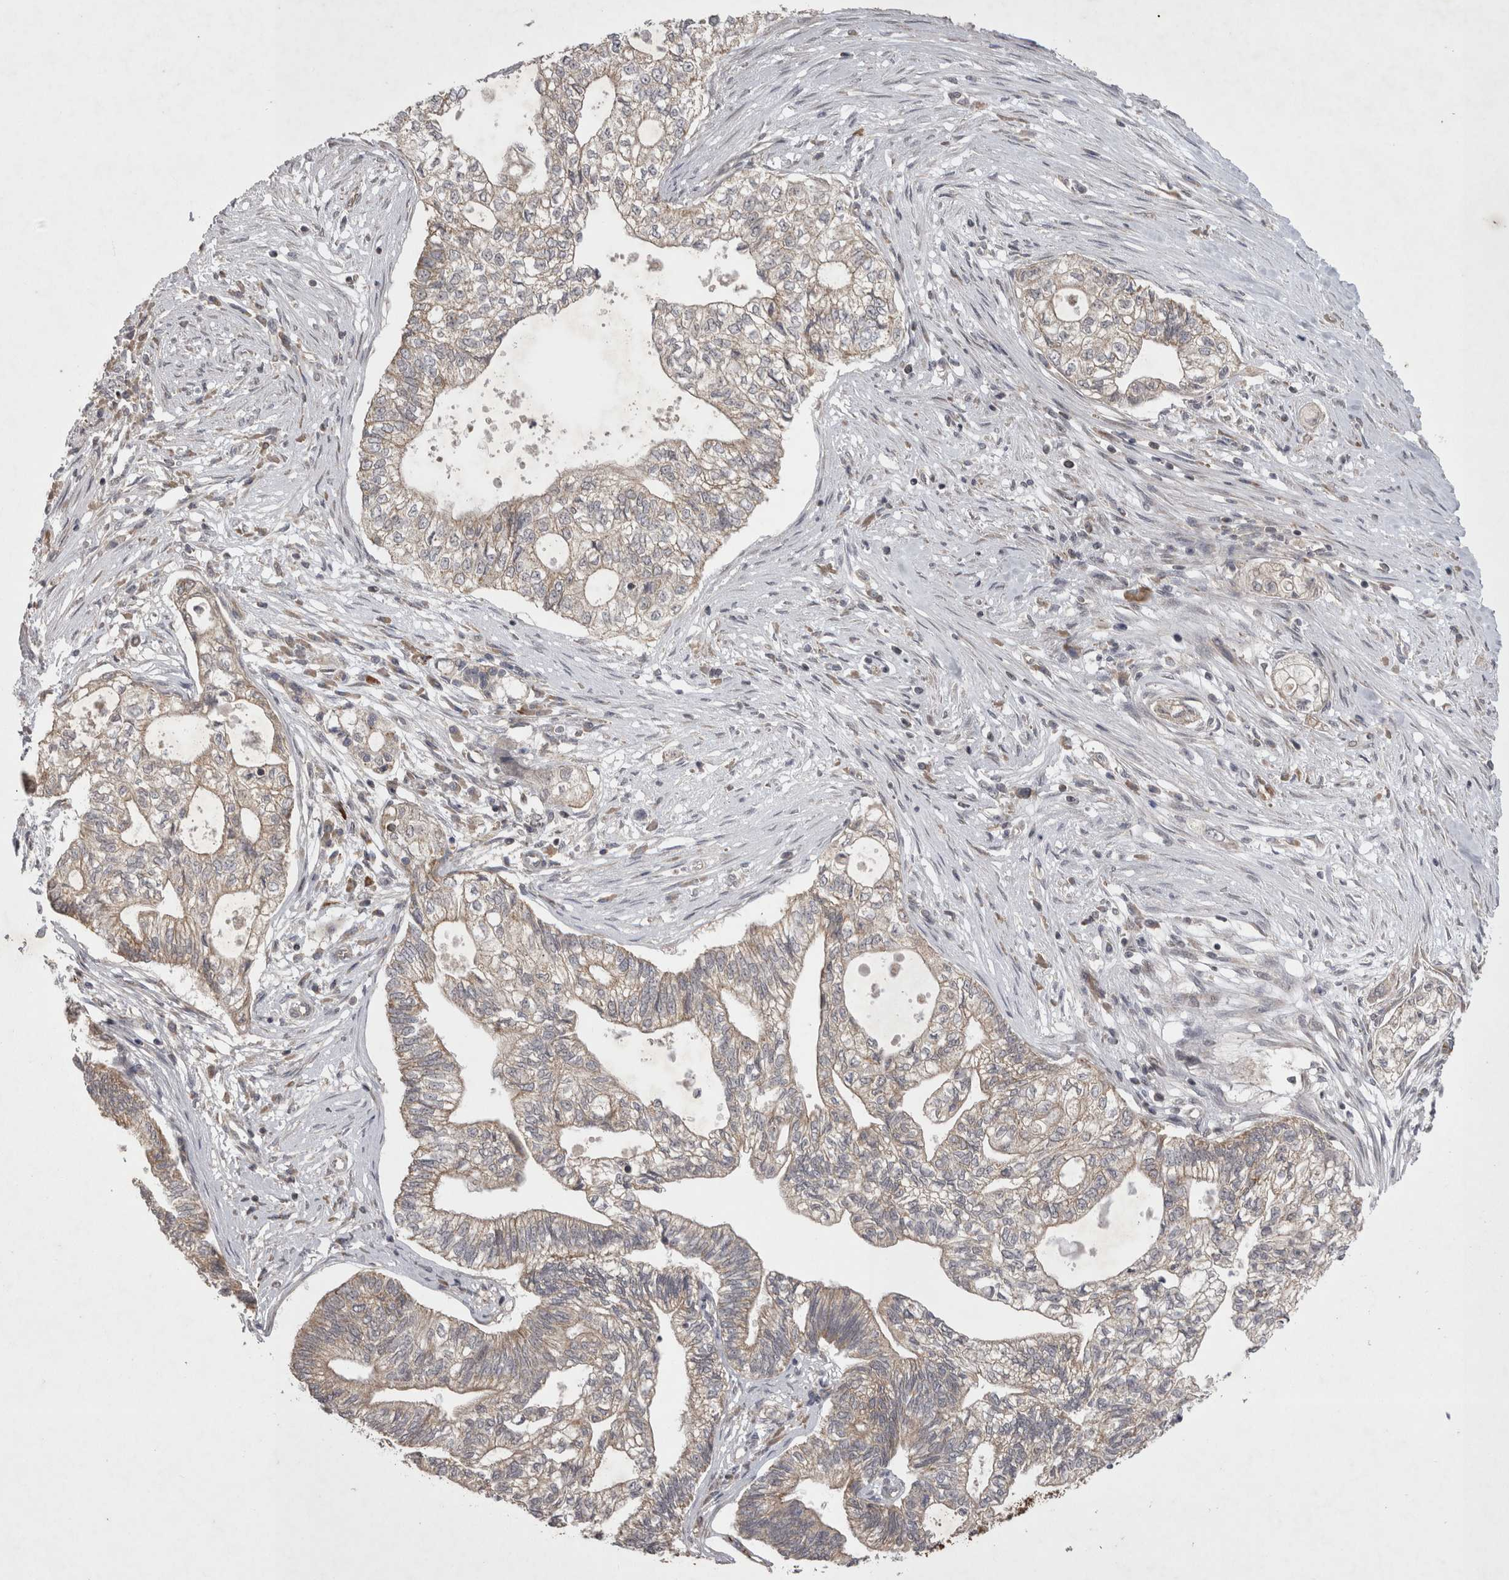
{"staining": {"intensity": "weak", "quantity": "25%-75%", "location": "cytoplasmic/membranous"}, "tissue": "pancreatic cancer", "cell_type": "Tumor cells", "image_type": "cancer", "snomed": [{"axis": "morphology", "description": "Adenocarcinoma, NOS"}, {"axis": "topography", "description": "Pancreas"}], "caption": "Protein expression analysis of pancreatic cancer (adenocarcinoma) reveals weak cytoplasmic/membranous positivity in about 25%-75% of tumor cells.", "gene": "TSPOAP1", "patient": {"sex": "male", "age": 72}}